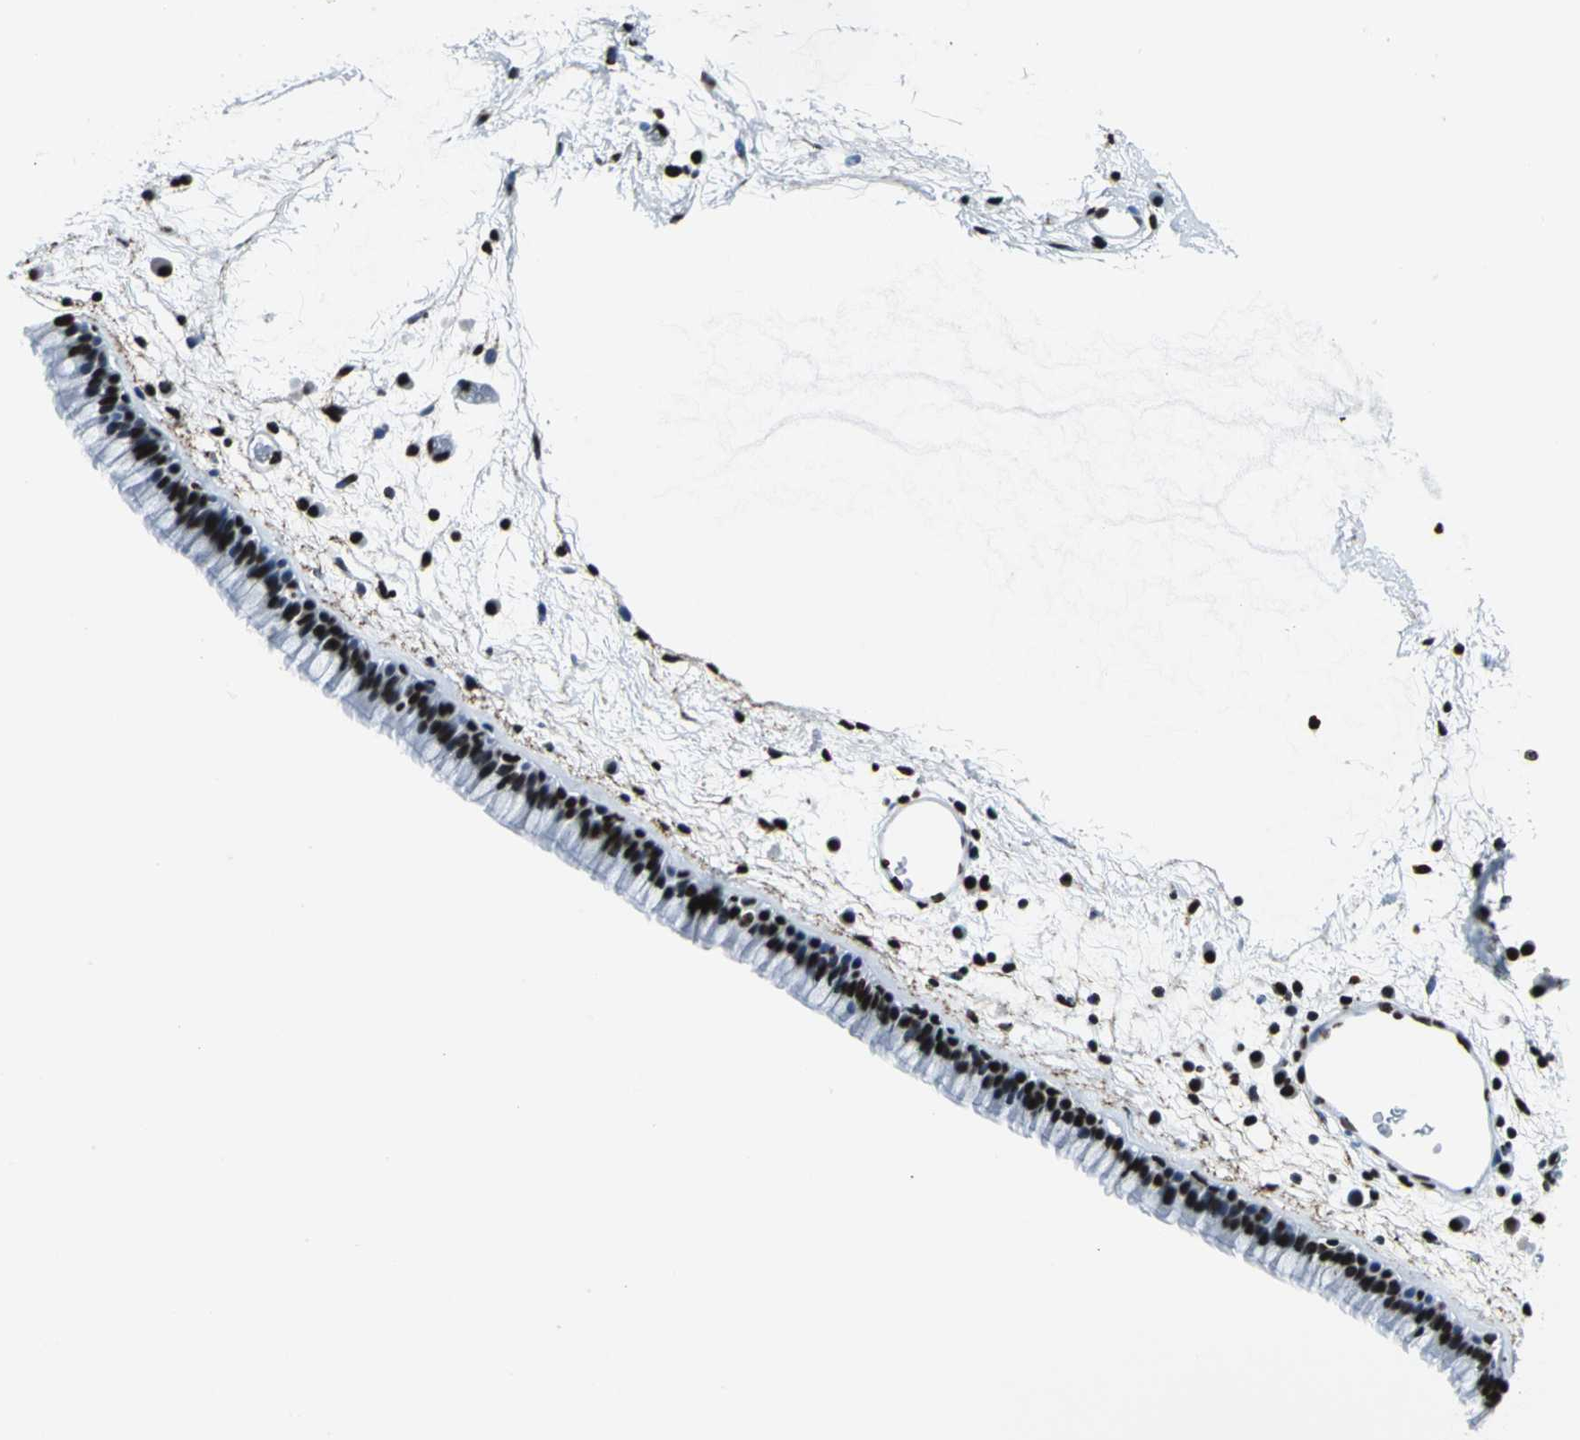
{"staining": {"intensity": "strong", "quantity": ">75%", "location": "nuclear"}, "tissue": "nasopharynx", "cell_type": "Respiratory epithelial cells", "image_type": "normal", "snomed": [{"axis": "morphology", "description": "Normal tissue, NOS"}, {"axis": "morphology", "description": "Inflammation, NOS"}, {"axis": "topography", "description": "Nasopharynx"}], "caption": "Protein analysis of unremarkable nasopharynx shows strong nuclear expression in about >75% of respiratory epithelial cells.", "gene": "APEX1", "patient": {"sex": "male", "age": 48}}